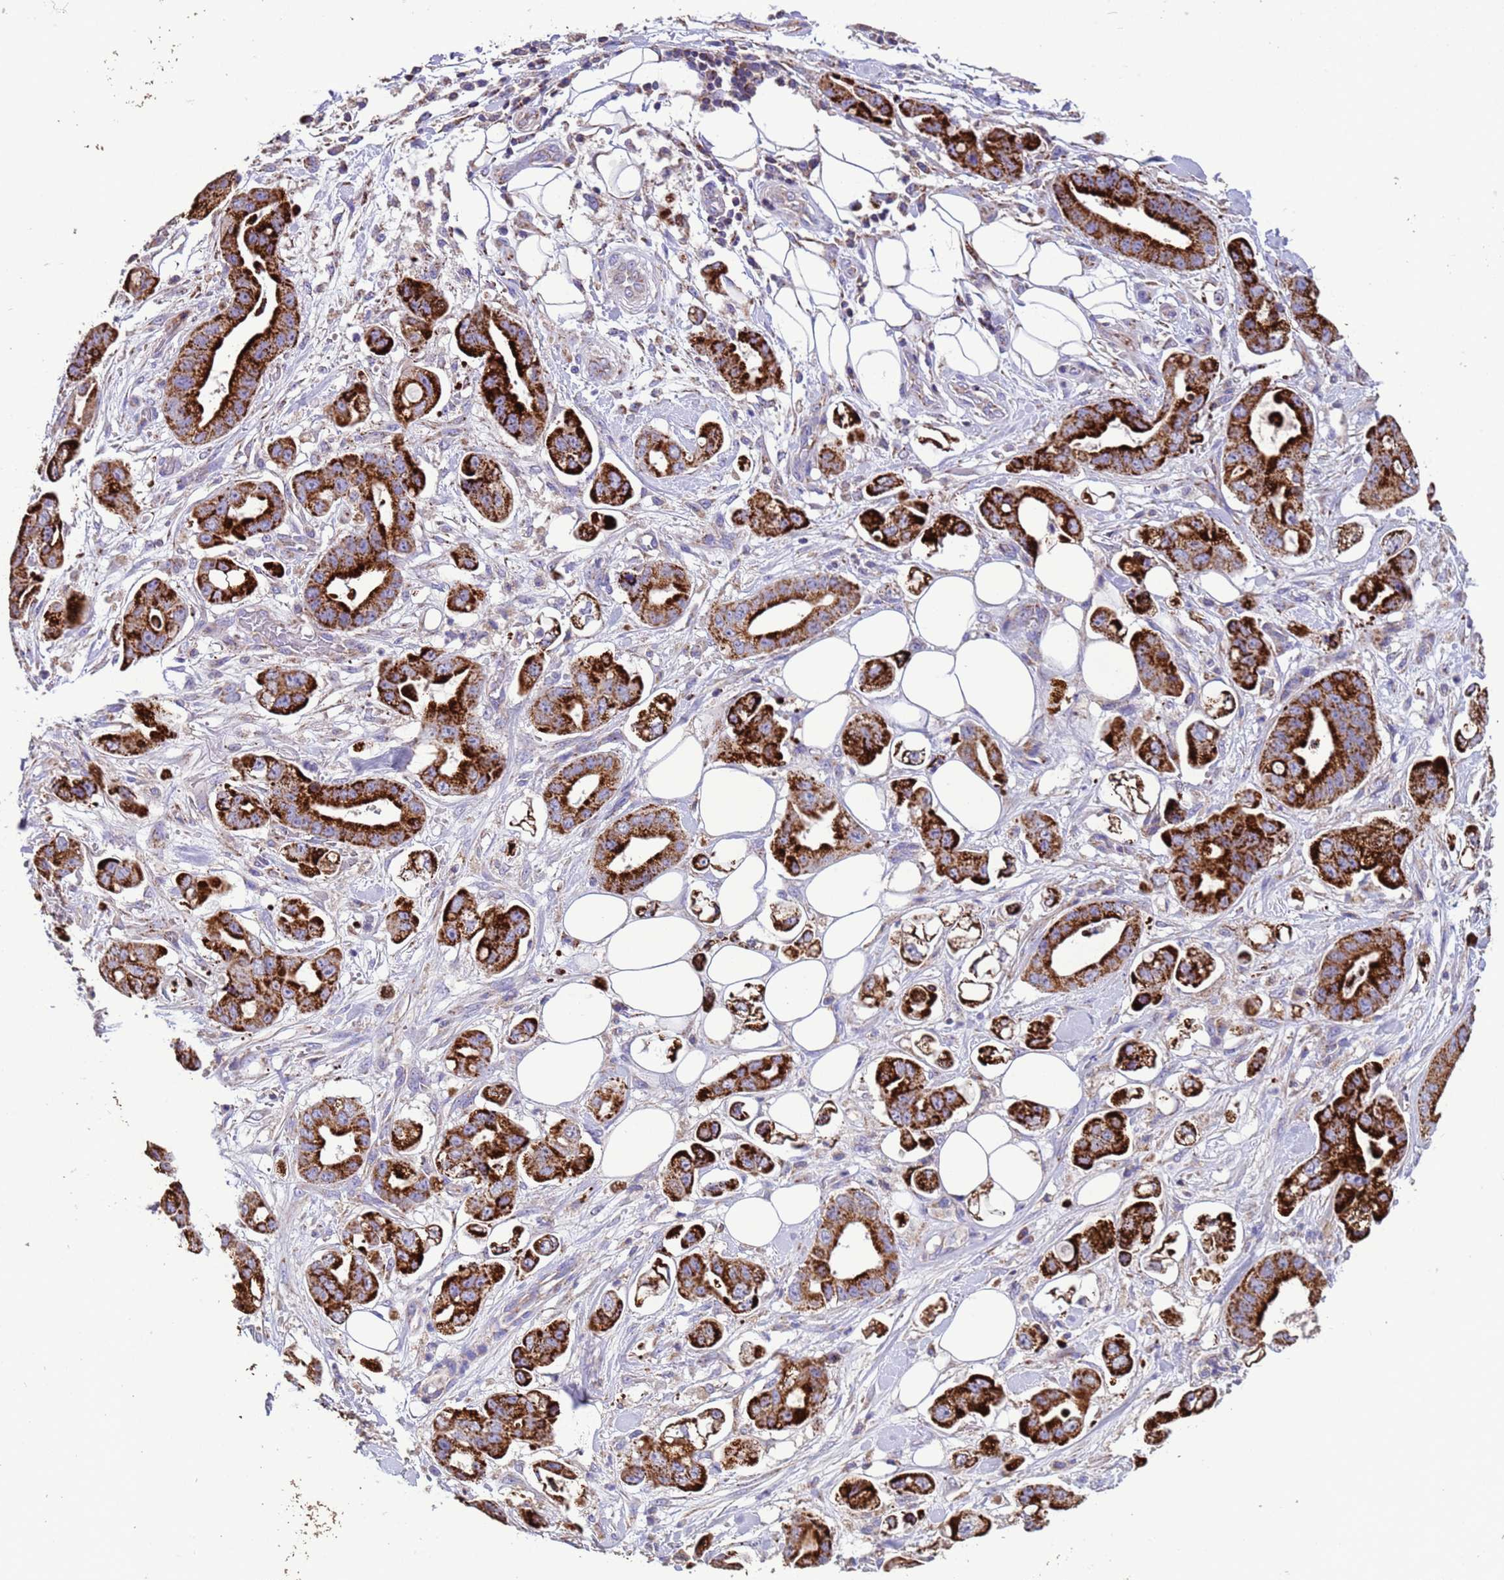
{"staining": {"intensity": "strong", "quantity": ">75%", "location": "cytoplasmic/membranous"}, "tissue": "stomach cancer", "cell_type": "Tumor cells", "image_type": "cancer", "snomed": [{"axis": "morphology", "description": "Adenocarcinoma, NOS"}, {"axis": "topography", "description": "Stomach"}], "caption": "A micrograph of human stomach cancer (adenocarcinoma) stained for a protein reveals strong cytoplasmic/membranous brown staining in tumor cells.", "gene": "ZNFX1", "patient": {"sex": "male", "age": 62}}